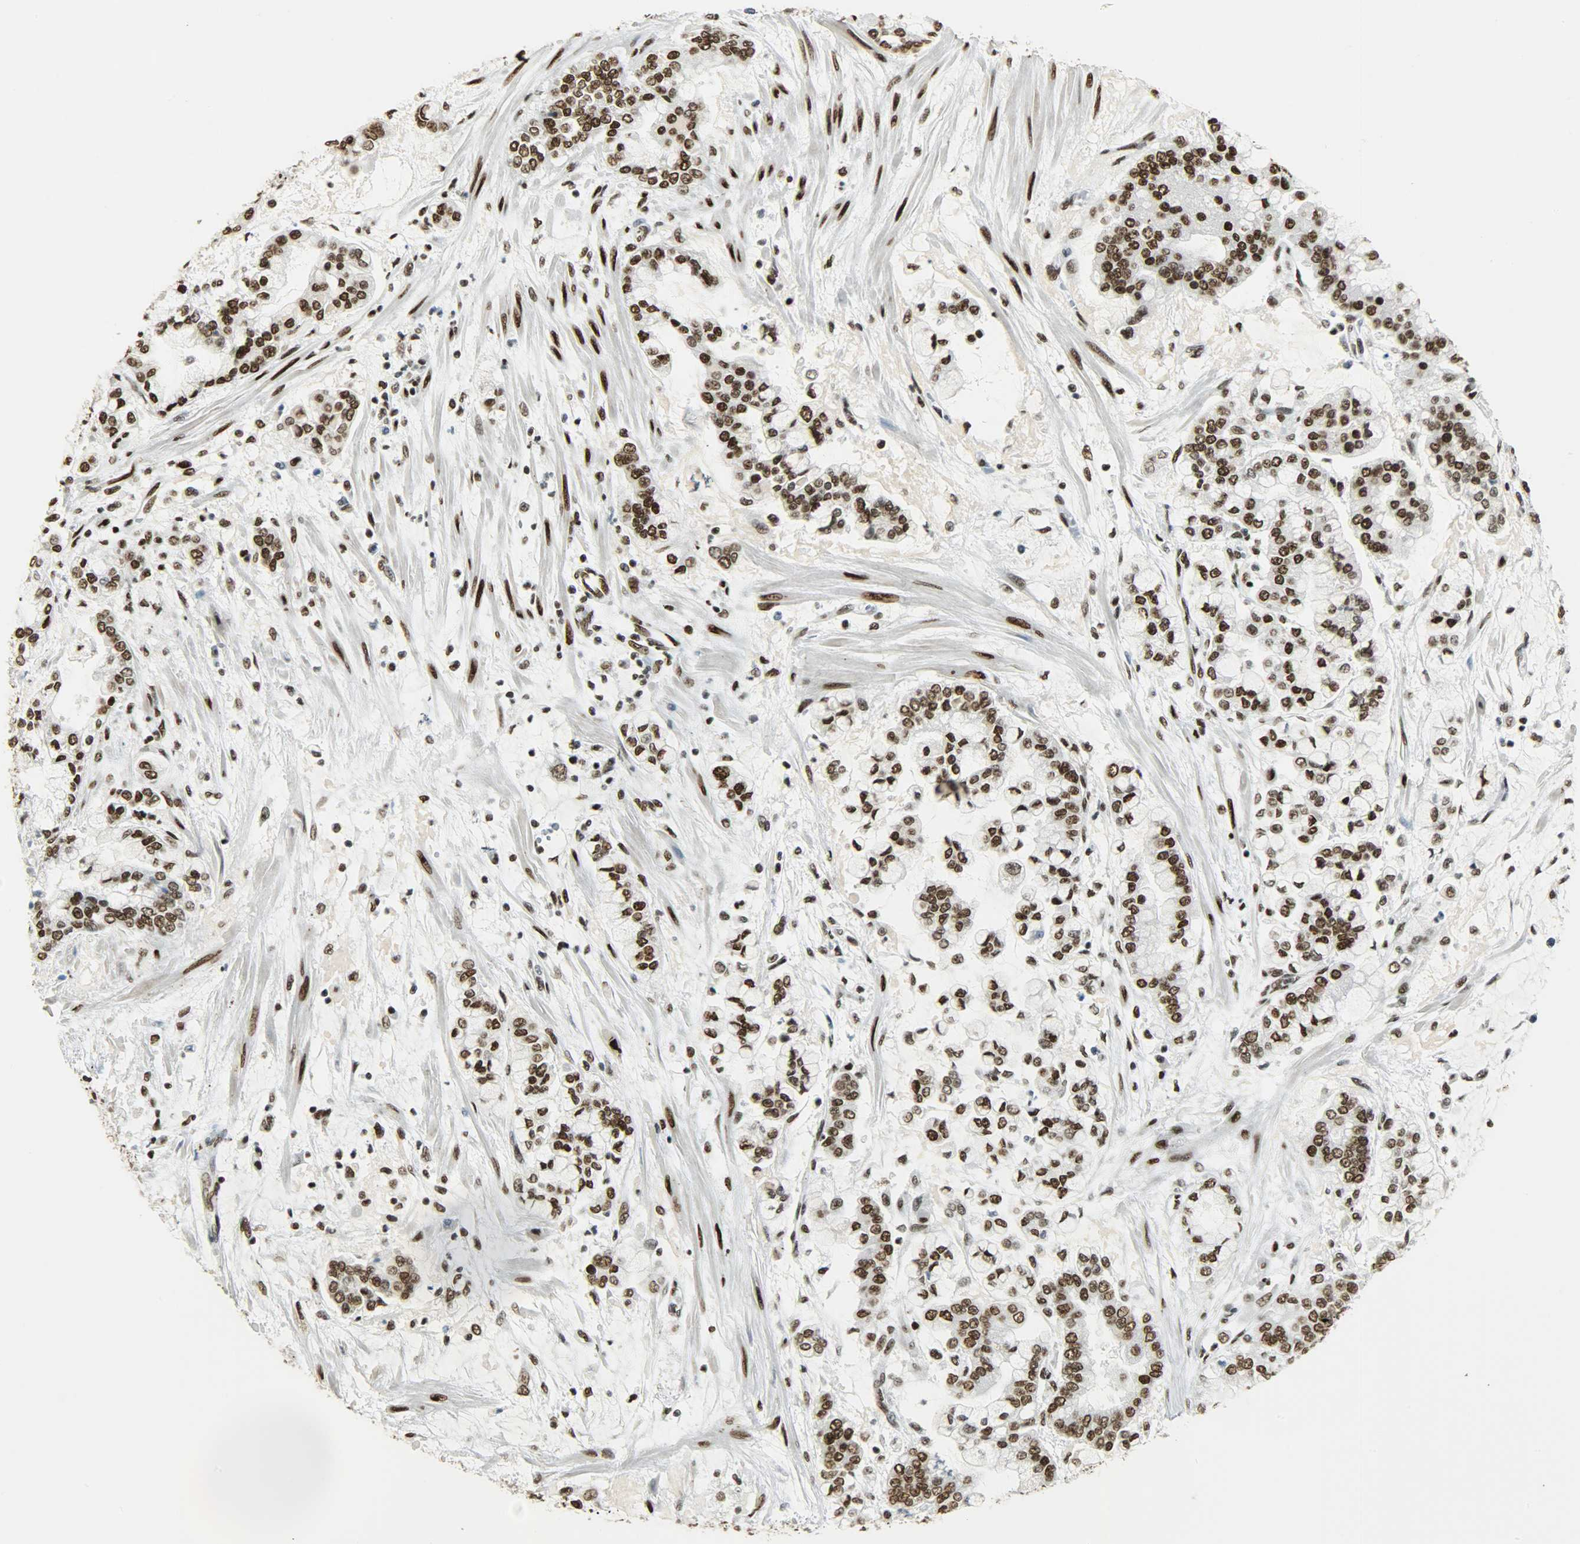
{"staining": {"intensity": "strong", "quantity": ">75%", "location": "nuclear"}, "tissue": "stomach cancer", "cell_type": "Tumor cells", "image_type": "cancer", "snomed": [{"axis": "morphology", "description": "Normal tissue, NOS"}, {"axis": "morphology", "description": "Adenocarcinoma, NOS"}, {"axis": "topography", "description": "Stomach, upper"}, {"axis": "topography", "description": "Stomach"}], "caption": "Protein expression analysis of stomach cancer (adenocarcinoma) exhibits strong nuclear expression in approximately >75% of tumor cells.", "gene": "MYEF2", "patient": {"sex": "male", "age": 76}}